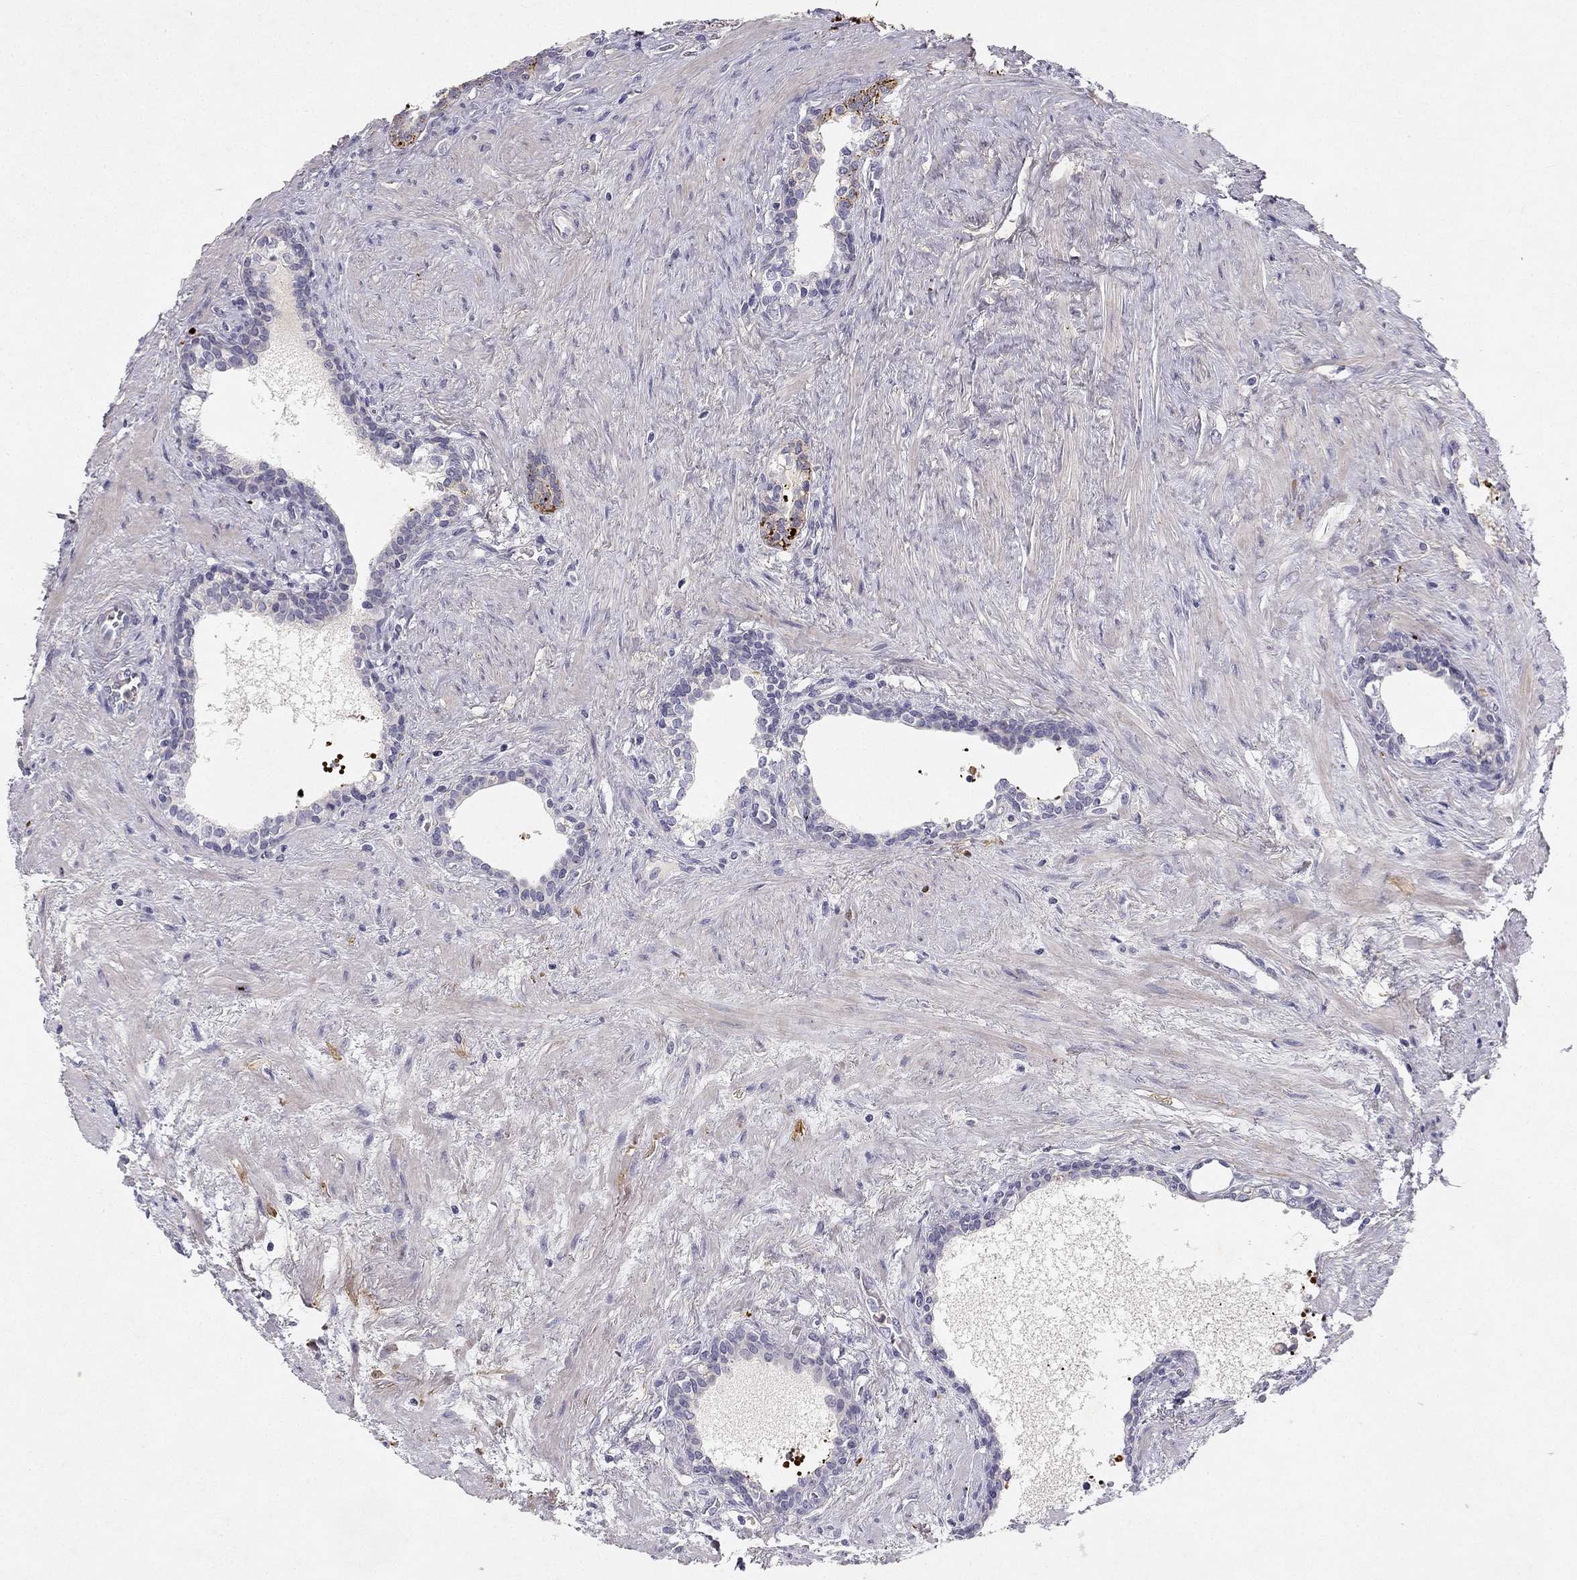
{"staining": {"intensity": "negative", "quantity": "none", "location": "none"}, "tissue": "prostate cancer", "cell_type": "Tumor cells", "image_type": "cancer", "snomed": [{"axis": "morphology", "description": "Adenocarcinoma, NOS"}, {"axis": "morphology", "description": "Adenocarcinoma, High grade"}, {"axis": "topography", "description": "Prostate"}], "caption": "There is no significant positivity in tumor cells of prostate cancer (adenocarcinoma). (Brightfield microscopy of DAB (3,3'-diaminobenzidine) immunohistochemistry (IHC) at high magnification).", "gene": "SLC6A4", "patient": {"sex": "male", "age": 61}}